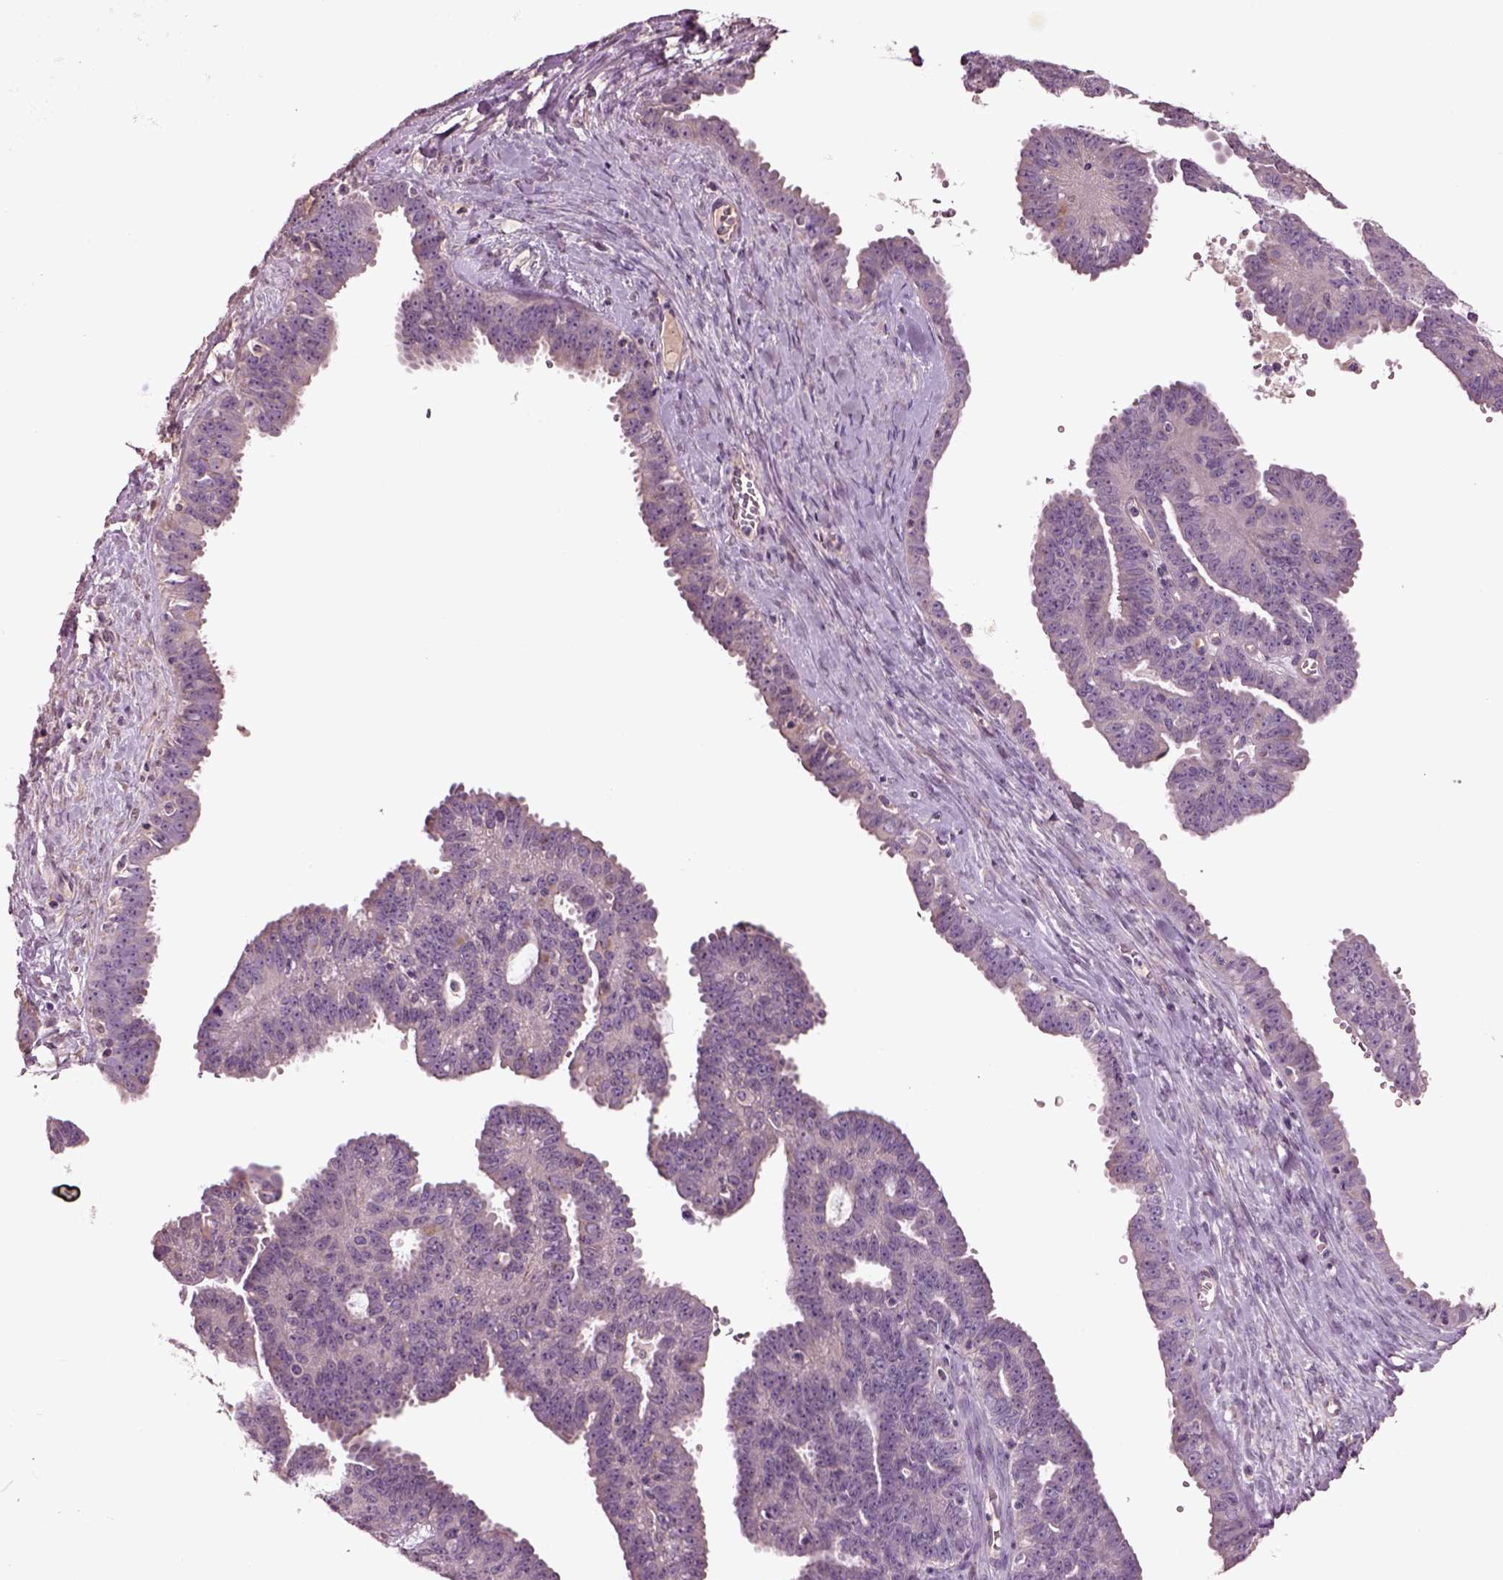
{"staining": {"intensity": "negative", "quantity": "none", "location": "none"}, "tissue": "ovarian cancer", "cell_type": "Tumor cells", "image_type": "cancer", "snomed": [{"axis": "morphology", "description": "Cystadenocarcinoma, serous, NOS"}, {"axis": "topography", "description": "Ovary"}], "caption": "The micrograph exhibits no significant expression in tumor cells of ovarian cancer (serous cystadenocarcinoma). The staining was performed using DAB (3,3'-diaminobenzidine) to visualize the protein expression in brown, while the nuclei were stained in blue with hematoxylin (Magnification: 20x).", "gene": "DUOXA2", "patient": {"sex": "female", "age": 71}}